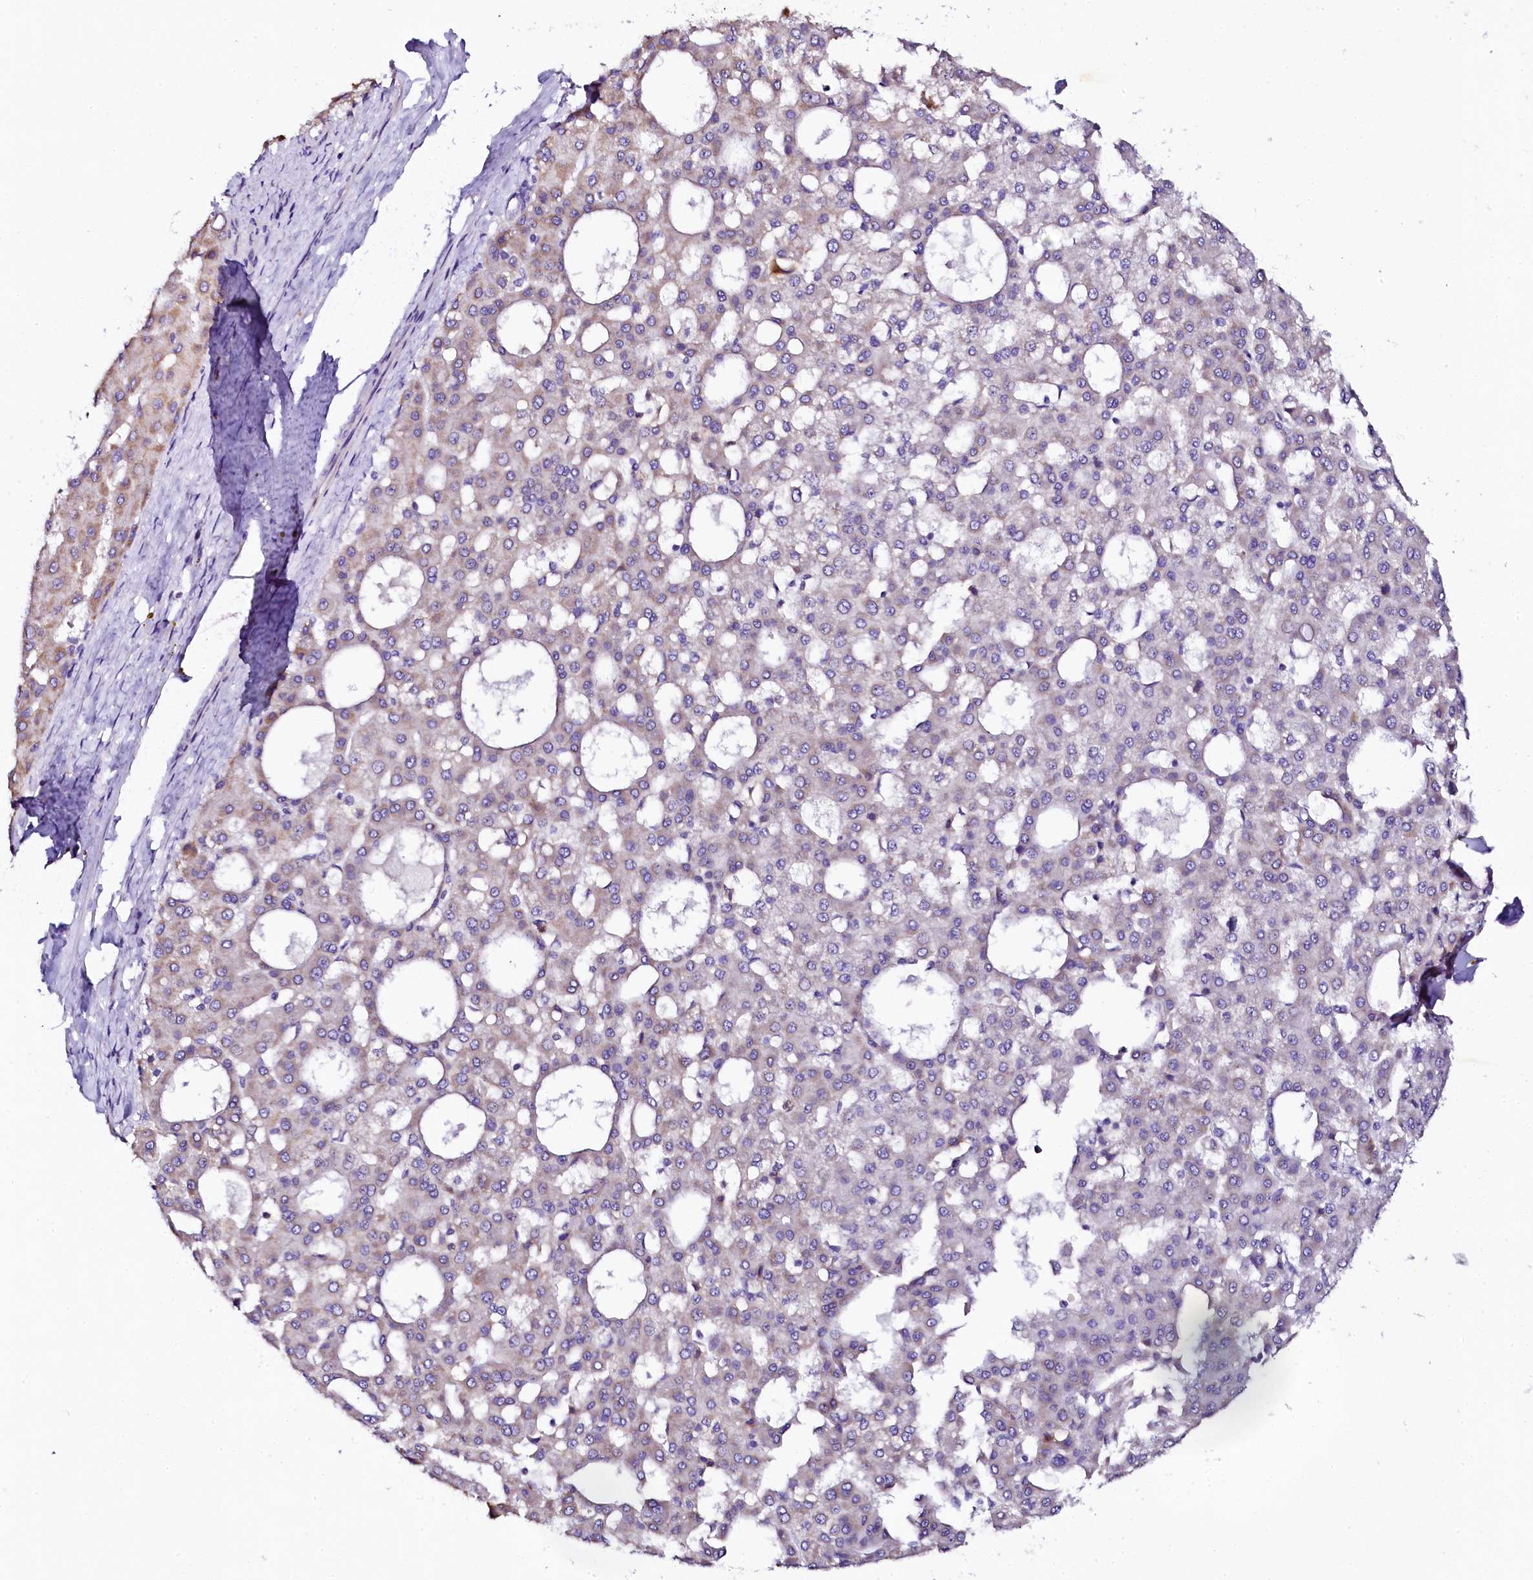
{"staining": {"intensity": "weak", "quantity": "<25%", "location": "cytoplasmic/membranous"}, "tissue": "liver cancer", "cell_type": "Tumor cells", "image_type": "cancer", "snomed": [{"axis": "morphology", "description": "Carcinoma, Hepatocellular, NOS"}, {"axis": "topography", "description": "Liver"}], "caption": "Immunohistochemistry (IHC) of liver hepatocellular carcinoma displays no positivity in tumor cells.", "gene": "NAA16", "patient": {"sex": "male", "age": 47}}